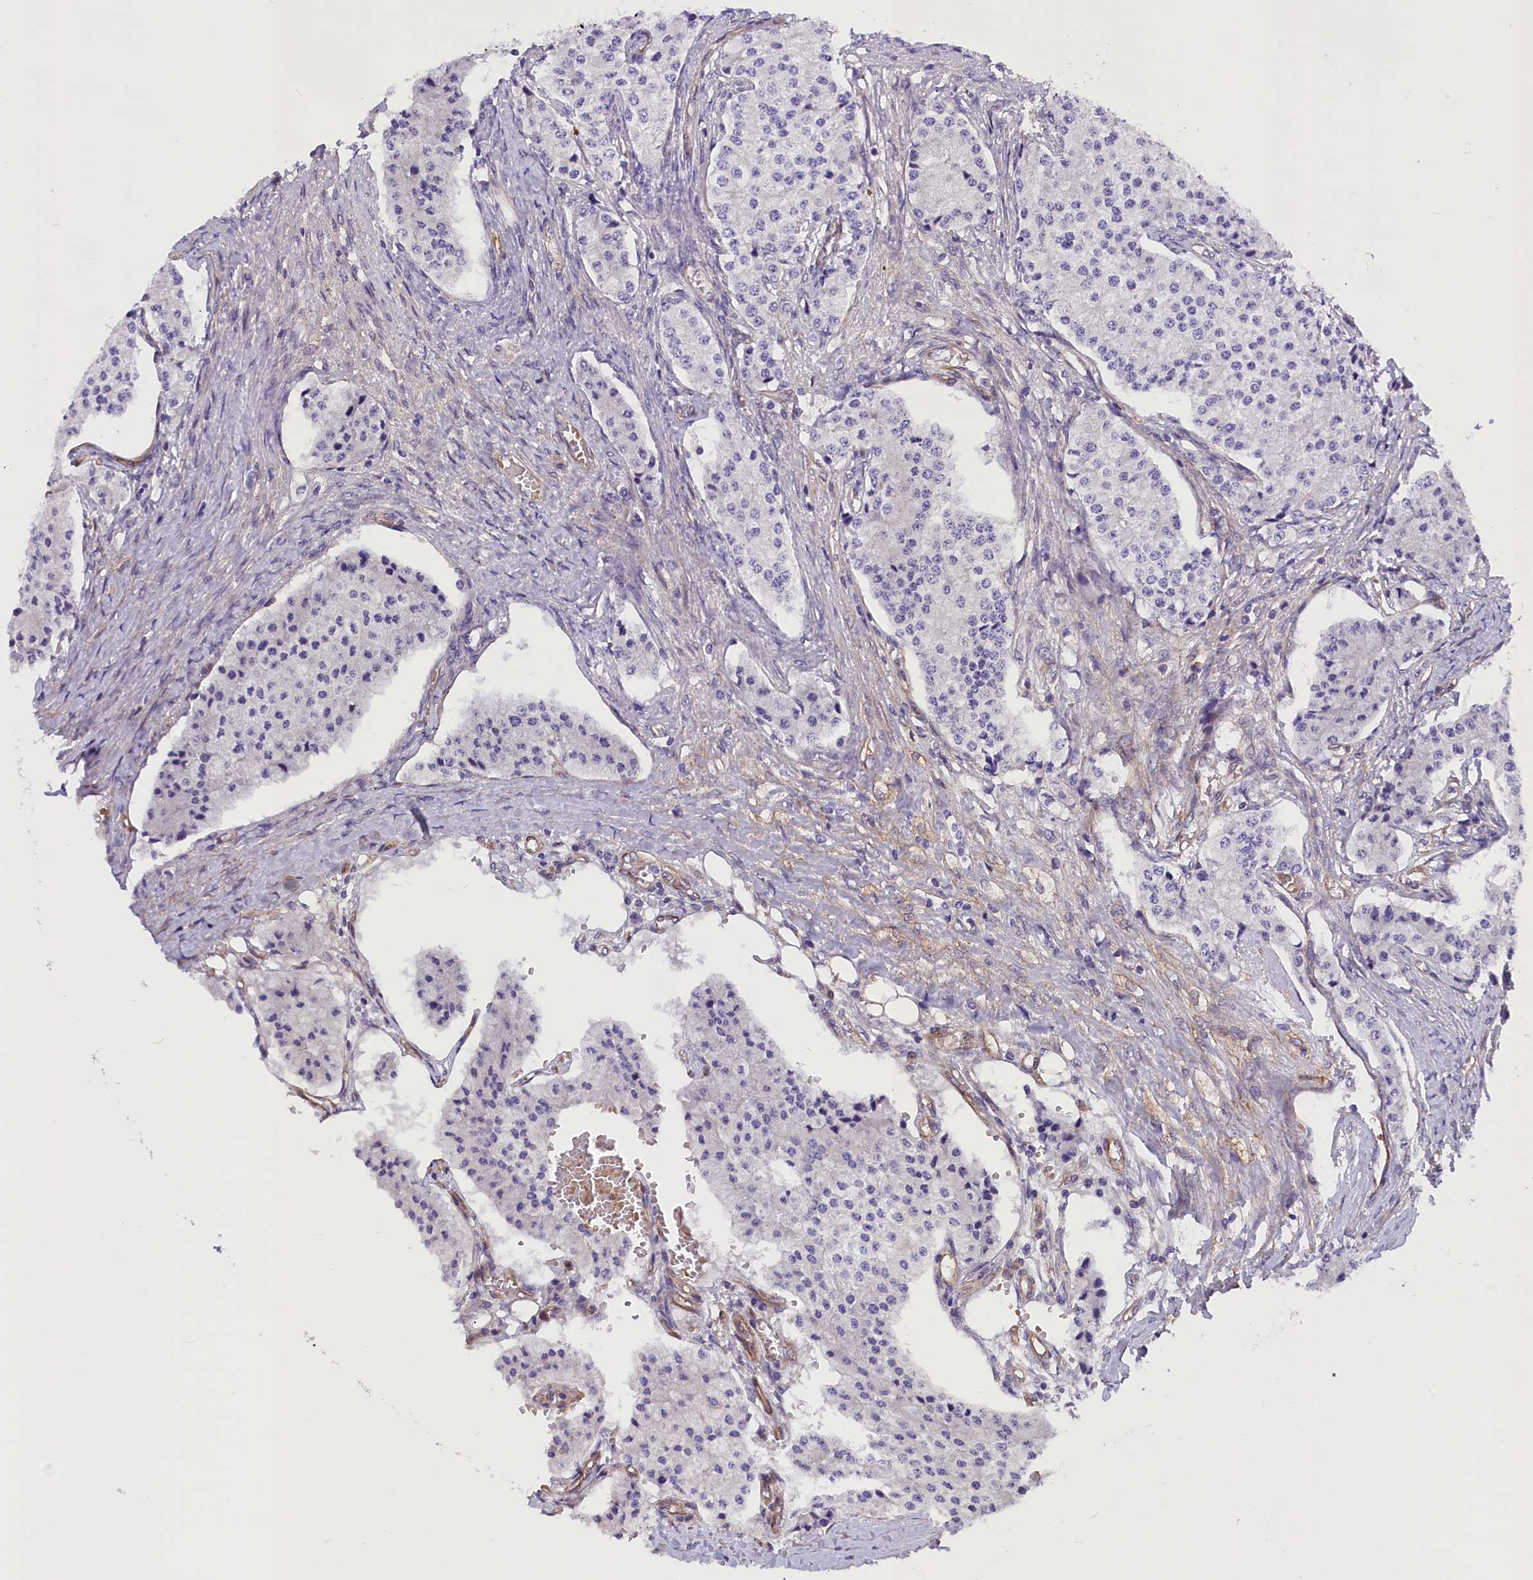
{"staining": {"intensity": "negative", "quantity": "none", "location": "none"}, "tissue": "carcinoid", "cell_type": "Tumor cells", "image_type": "cancer", "snomed": [{"axis": "morphology", "description": "Carcinoid, malignant, NOS"}, {"axis": "topography", "description": "Colon"}], "caption": "DAB (3,3'-diaminobenzidine) immunohistochemical staining of carcinoid demonstrates no significant positivity in tumor cells.", "gene": "MED20", "patient": {"sex": "female", "age": 52}}